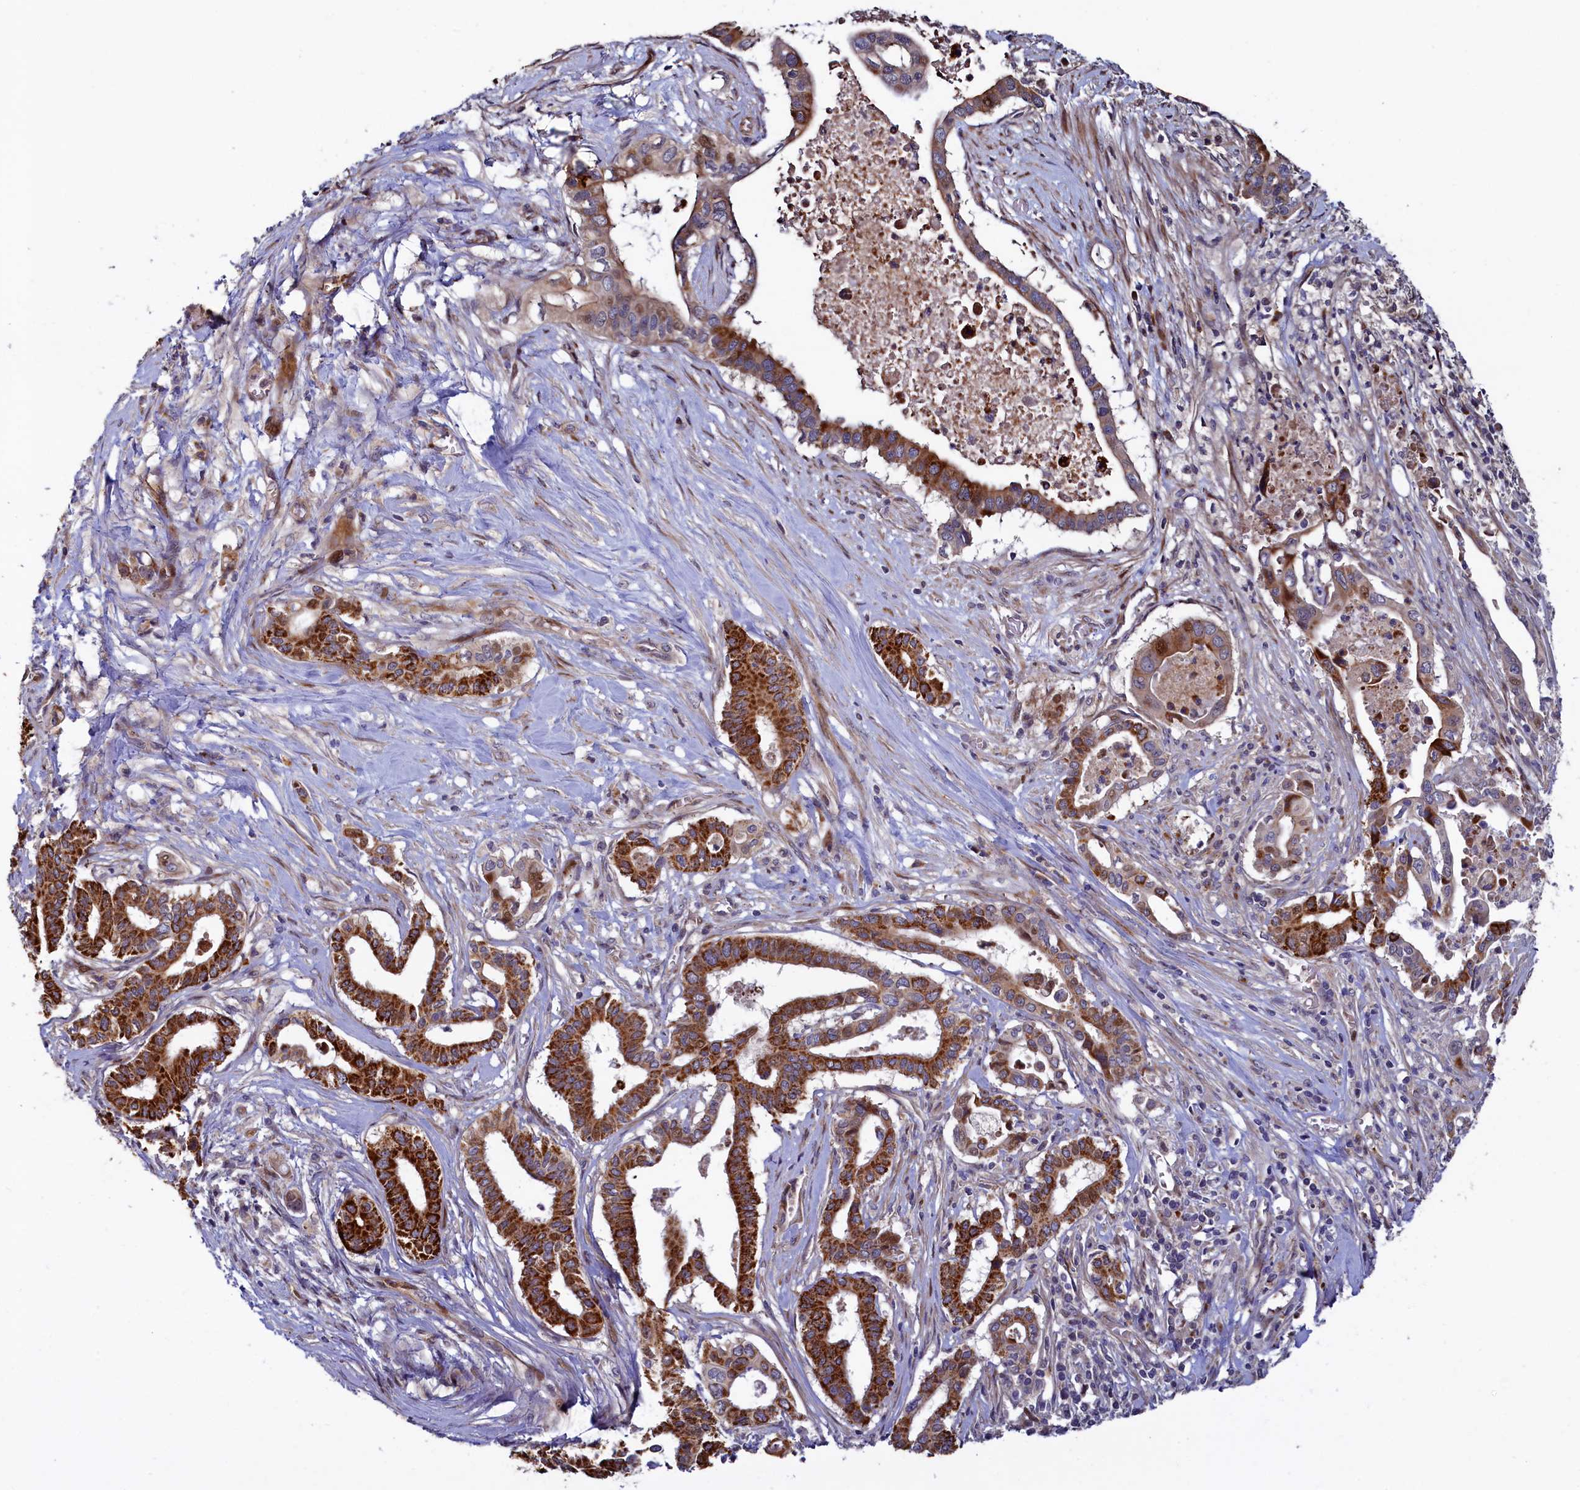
{"staining": {"intensity": "strong", "quantity": ">75%", "location": "cytoplasmic/membranous"}, "tissue": "pancreatic cancer", "cell_type": "Tumor cells", "image_type": "cancer", "snomed": [{"axis": "morphology", "description": "Adenocarcinoma, NOS"}, {"axis": "topography", "description": "Pancreas"}], "caption": "Immunohistochemistry (IHC) staining of pancreatic adenocarcinoma, which displays high levels of strong cytoplasmic/membranous positivity in approximately >75% of tumor cells indicating strong cytoplasmic/membranous protein expression. The staining was performed using DAB (brown) for protein detection and nuclei were counterstained in hematoxylin (blue).", "gene": "PIK3C3", "patient": {"sex": "female", "age": 77}}